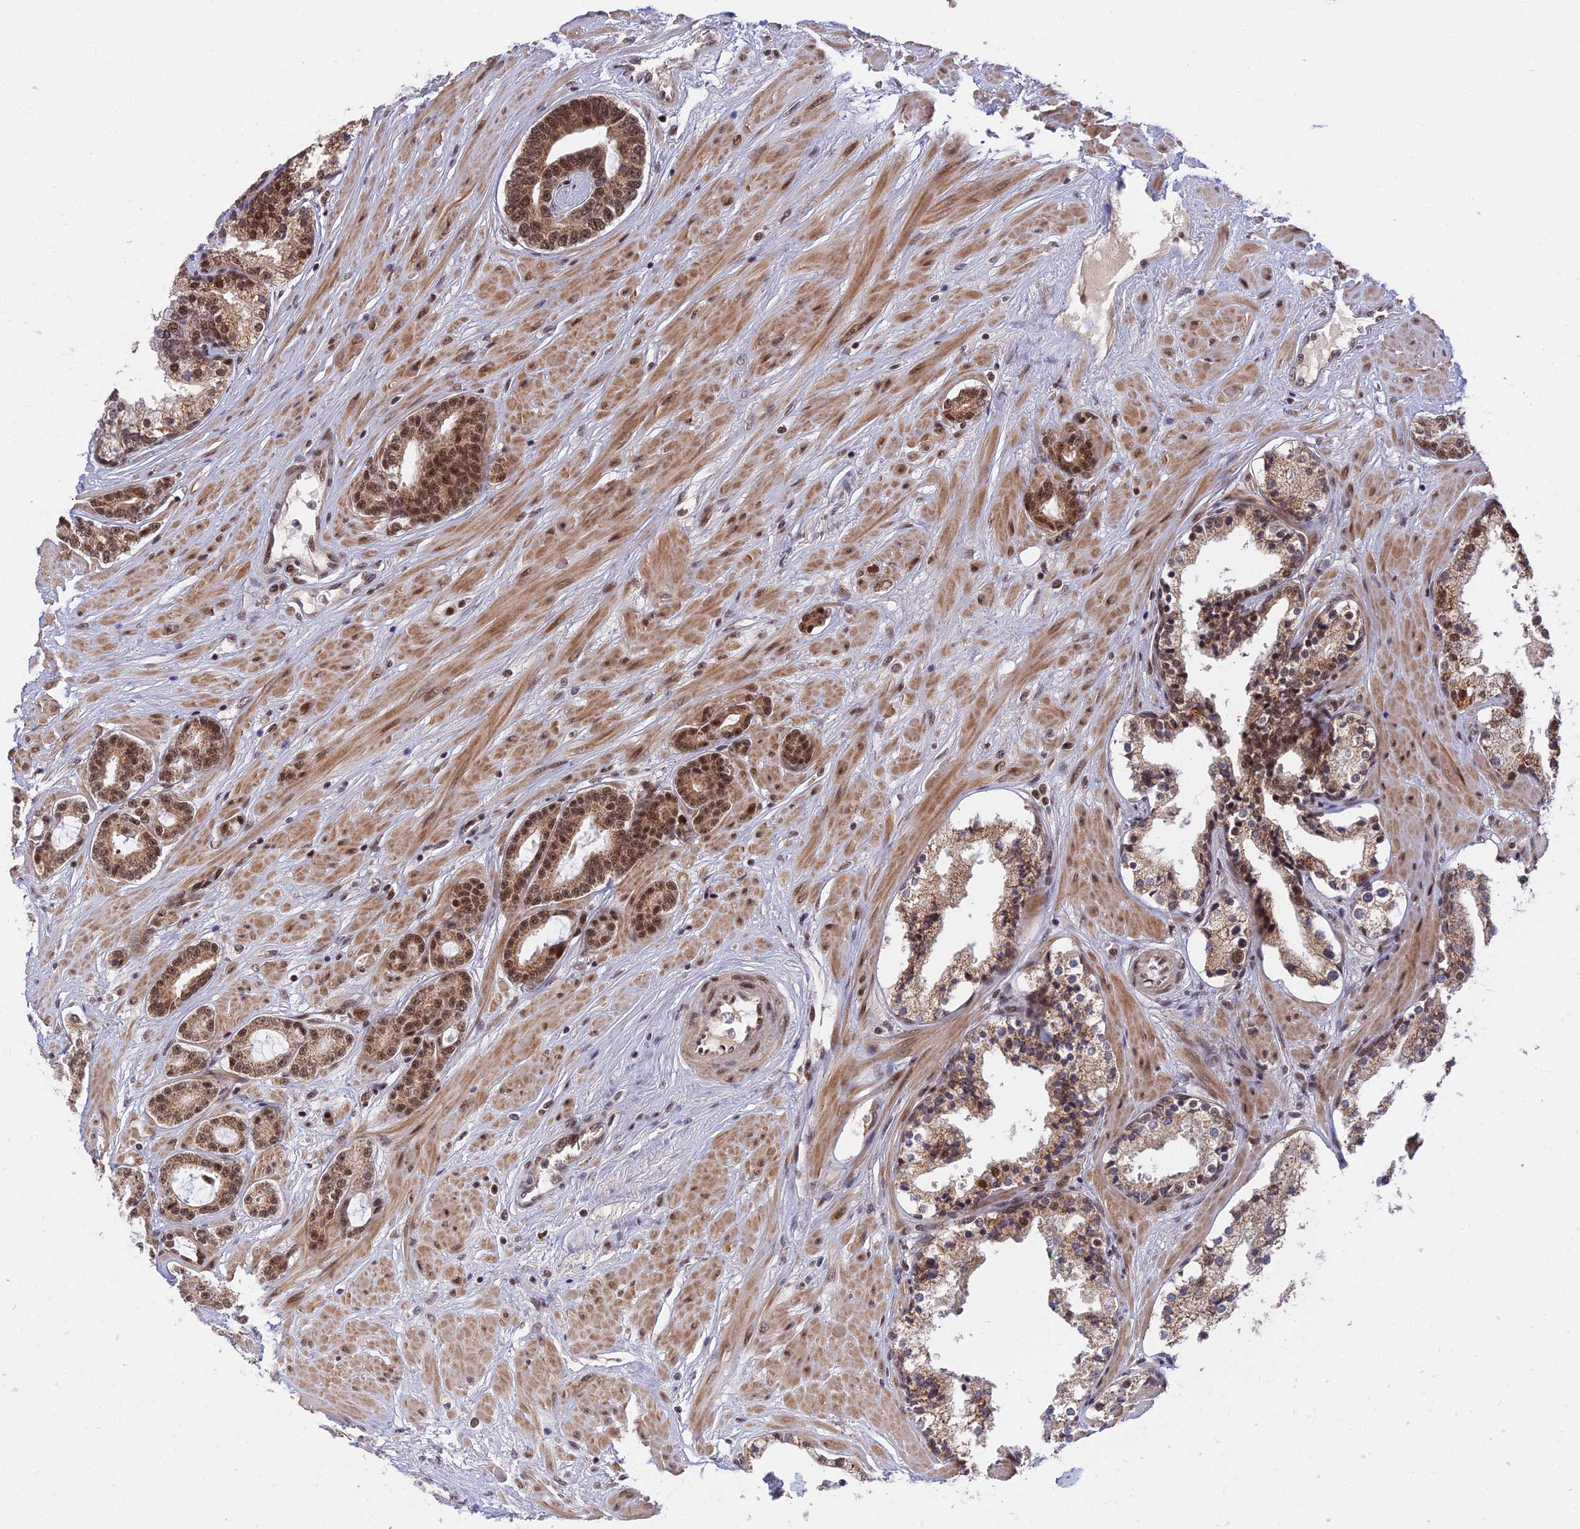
{"staining": {"intensity": "moderate", "quantity": ">75%", "location": "cytoplasmic/membranous,nuclear"}, "tissue": "prostate cancer", "cell_type": "Tumor cells", "image_type": "cancer", "snomed": [{"axis": "morphology", "description": "Adenocarcinoma, High grade"}, {"axis": "topography", "description": "Prostate"}], "caption": "Adenocarcinoma (high-grade) (prostate) stained for a protein demonstrates moderate cytoplasmic/membranous and nuclear positivity in tumor cells.", "gene": "TCEA2", "patient": {"sex": "male", "age": 58}}